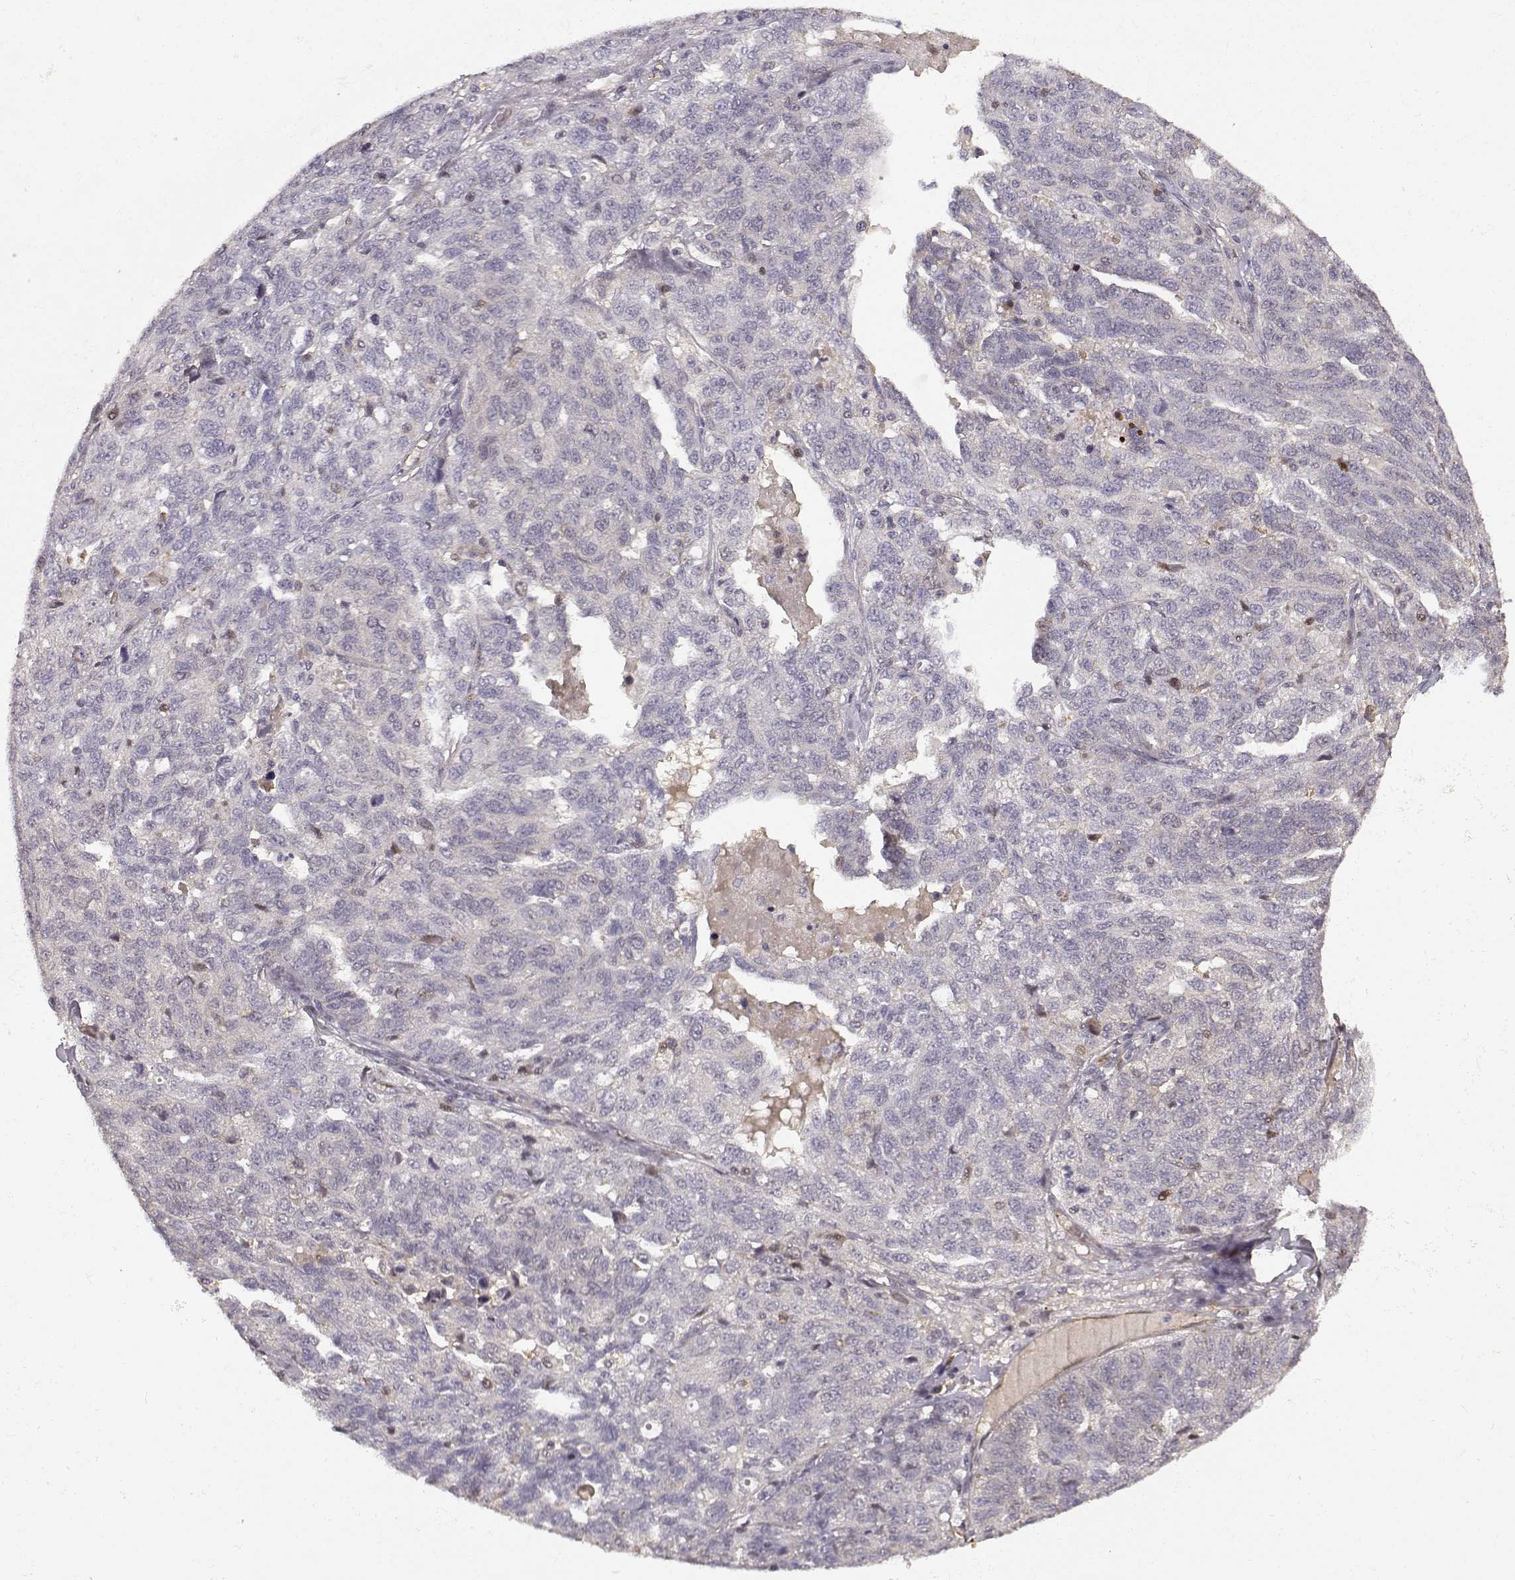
{"staining": {"intensity": "negative", "quantity": "none", "location": "none"}, "tissue": "ovarian cancer", "cell_type": "Tumor cells", "image_type": "cancer", "snomed": [{"axis": "morphology", "description": "Cystadenocarcinoma, serous, NOS"}, {"axis": "topography", "description": "Ovary"}], "caption": "DAB (3,3'-diaminobenzidine) immunohistochemical staining of ovarian cancer (serous cystadenocarcinoma) demonstrates no significant expression in tumor cells.", "gene": "RGS9BP", "patient": {"sex": "female", "age": 71}}